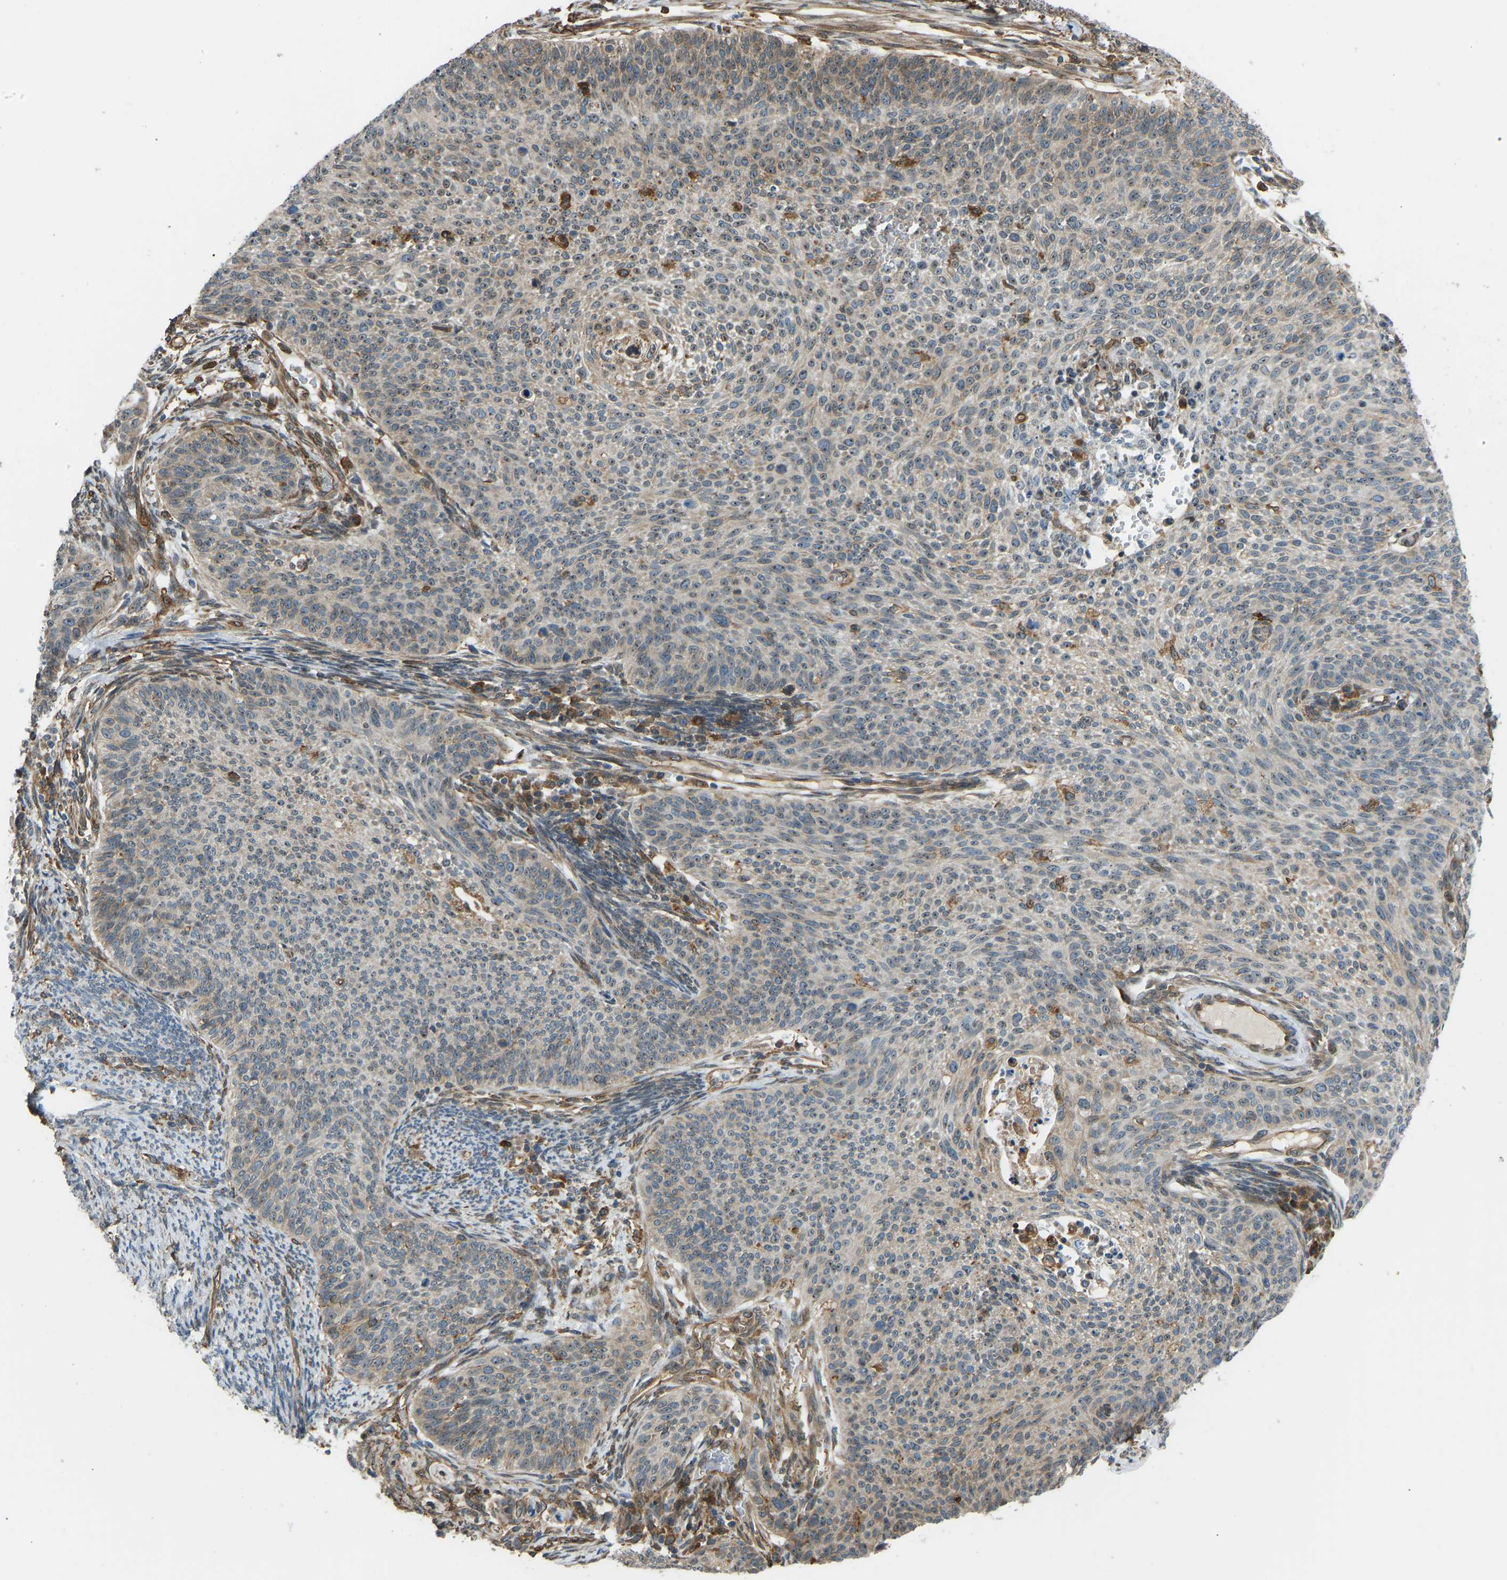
{"staining": {"intensity": "moderate", "quantity": ">75%", "location": "nuclear"}, "tissue": "cervical cancer", "cell_type": "Tumor cells", "image_type": "cancer", "snomed": [{"axis": "morphology", "description": "Squamous cell carcinoma, NOS"}, {"axis": "topography", "description": "Cervix"}], "caption": "Protein expression analysis of human cervical squamous cell carcinoma reveals moderate nuclear expression in about >75% of tumor cells. The staining is performed using DAB (3,3'-diaminobenzidine) brown chromogen to label protein expression. The nuclei are counter-stained blue using hematoxylin.", "gene": "OS9", "patient": {"sex": "female", "age": 70}}